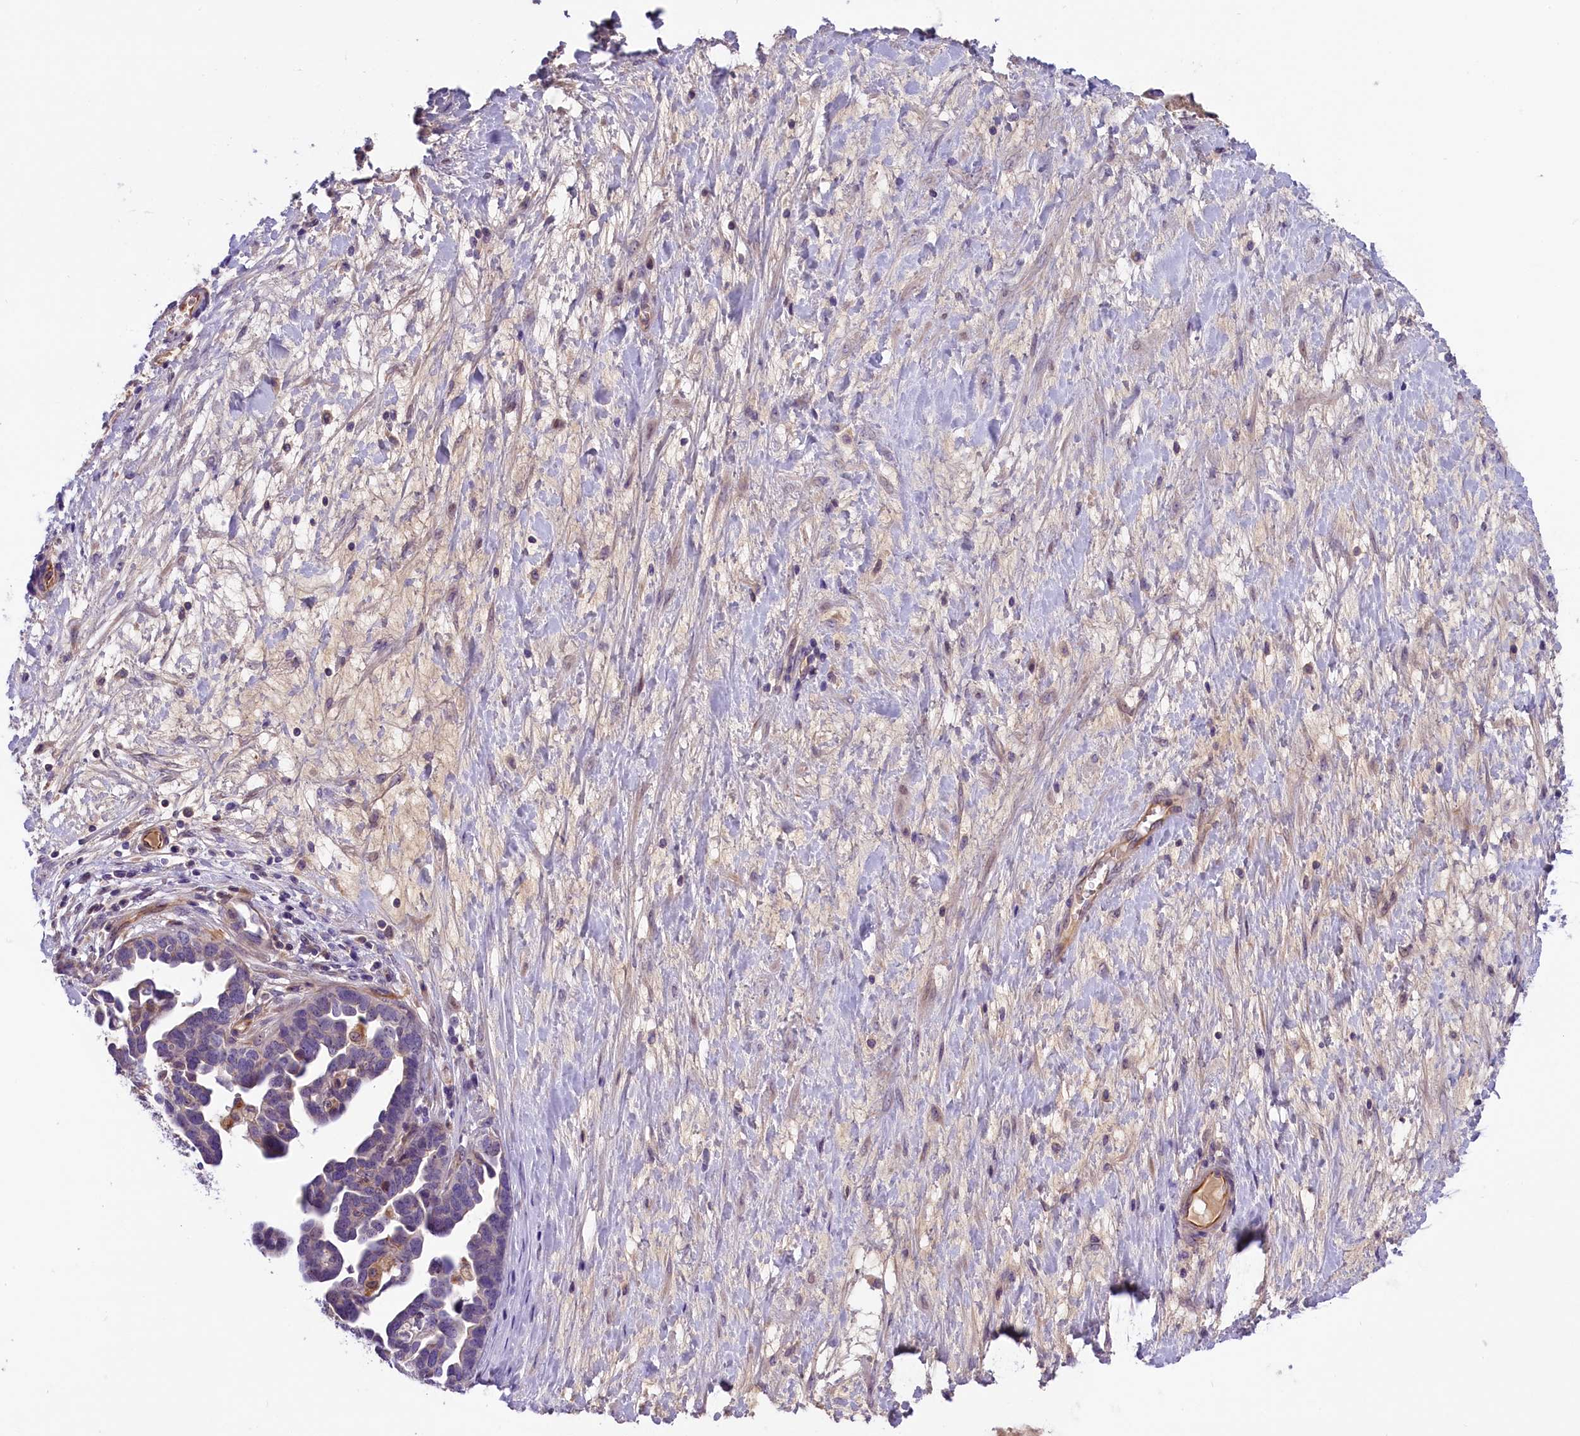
{"staining": {"intensity": "negative", "quantity": "none", "location": "none"}, "tissue": "ovarian cancer", "cell_type": "Tumor cells", "image_type": "cancer", "snomed": [{"axis": "morphology", "description": "Cystadenocarcinoma, serous, NOS"}, {"axis": "topography", "description": "Ovary"}], "caption": "An image of human ovarian cancer is negative for staining in tumor cells. The staining is performed using DAB (3,3'-diaminobenzidine) brown chromogen with nuclei counter-stained in using hematoxylin.", "gene": "CCDC32", "patient": {"sex": "female", "age": 54}}